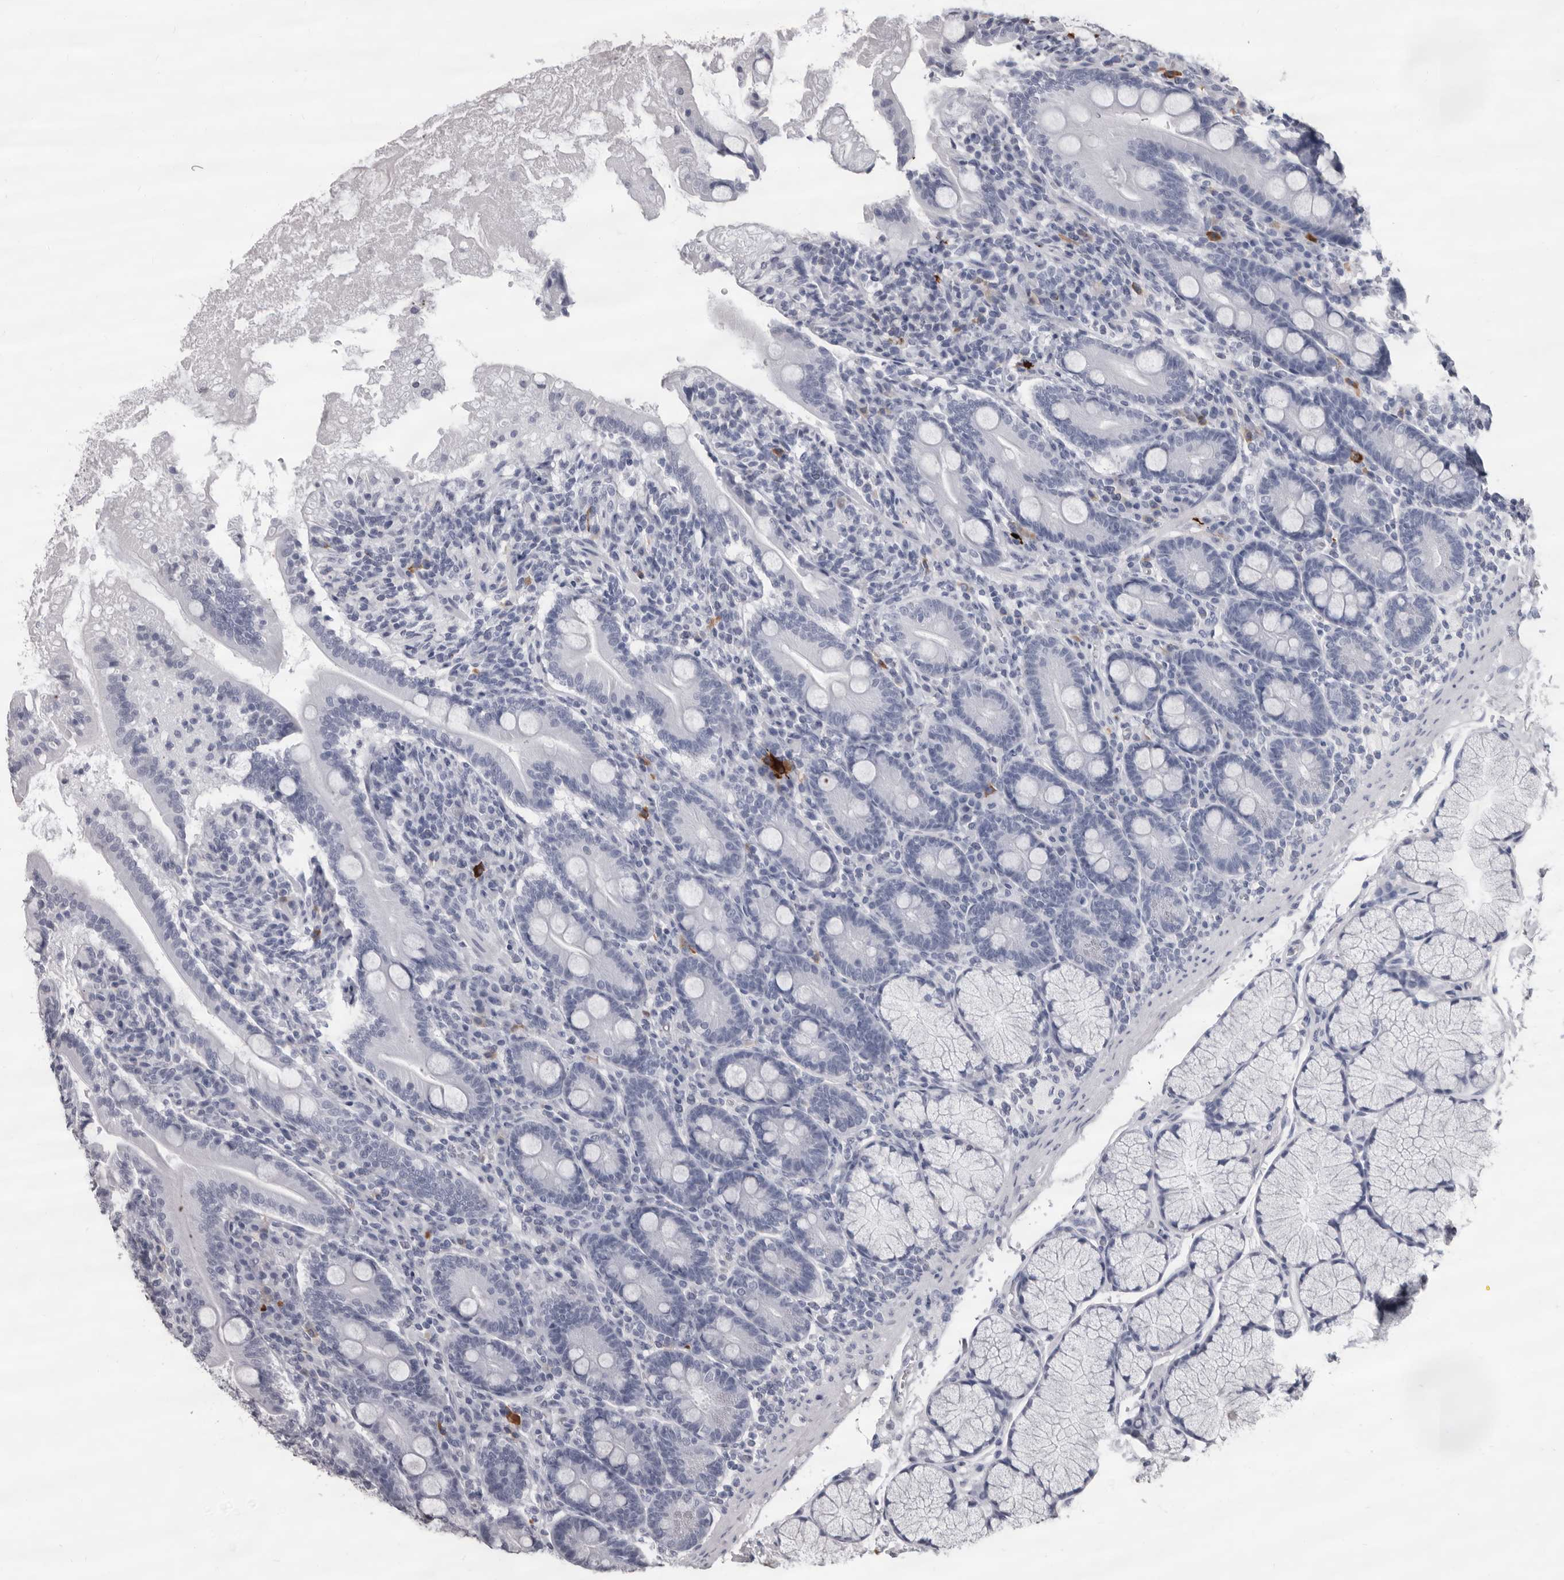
{"staining": {"intensity": "negative", "quantity": "none", "location": "none"}, "tissue": "duodenum", "cell_type": "Glandular cells", "image_type": "normal", "snomed": [{"axis": "morphology", "description": "Normal tissue, NOS"}, {"axis": "topography", "description": "Duodenum"}], "caption": "The image reveals no significant expression in glandular cells of duodenum. The staining was performed using DAB (3,3'-diaminobenzidine) to visualize the protein expression in brown, while the nuclei were stained in blue with hematoxylin (Magnification: 20x).", "gene": "GZMH", "patient": {"sex": "male", "age": 35}}